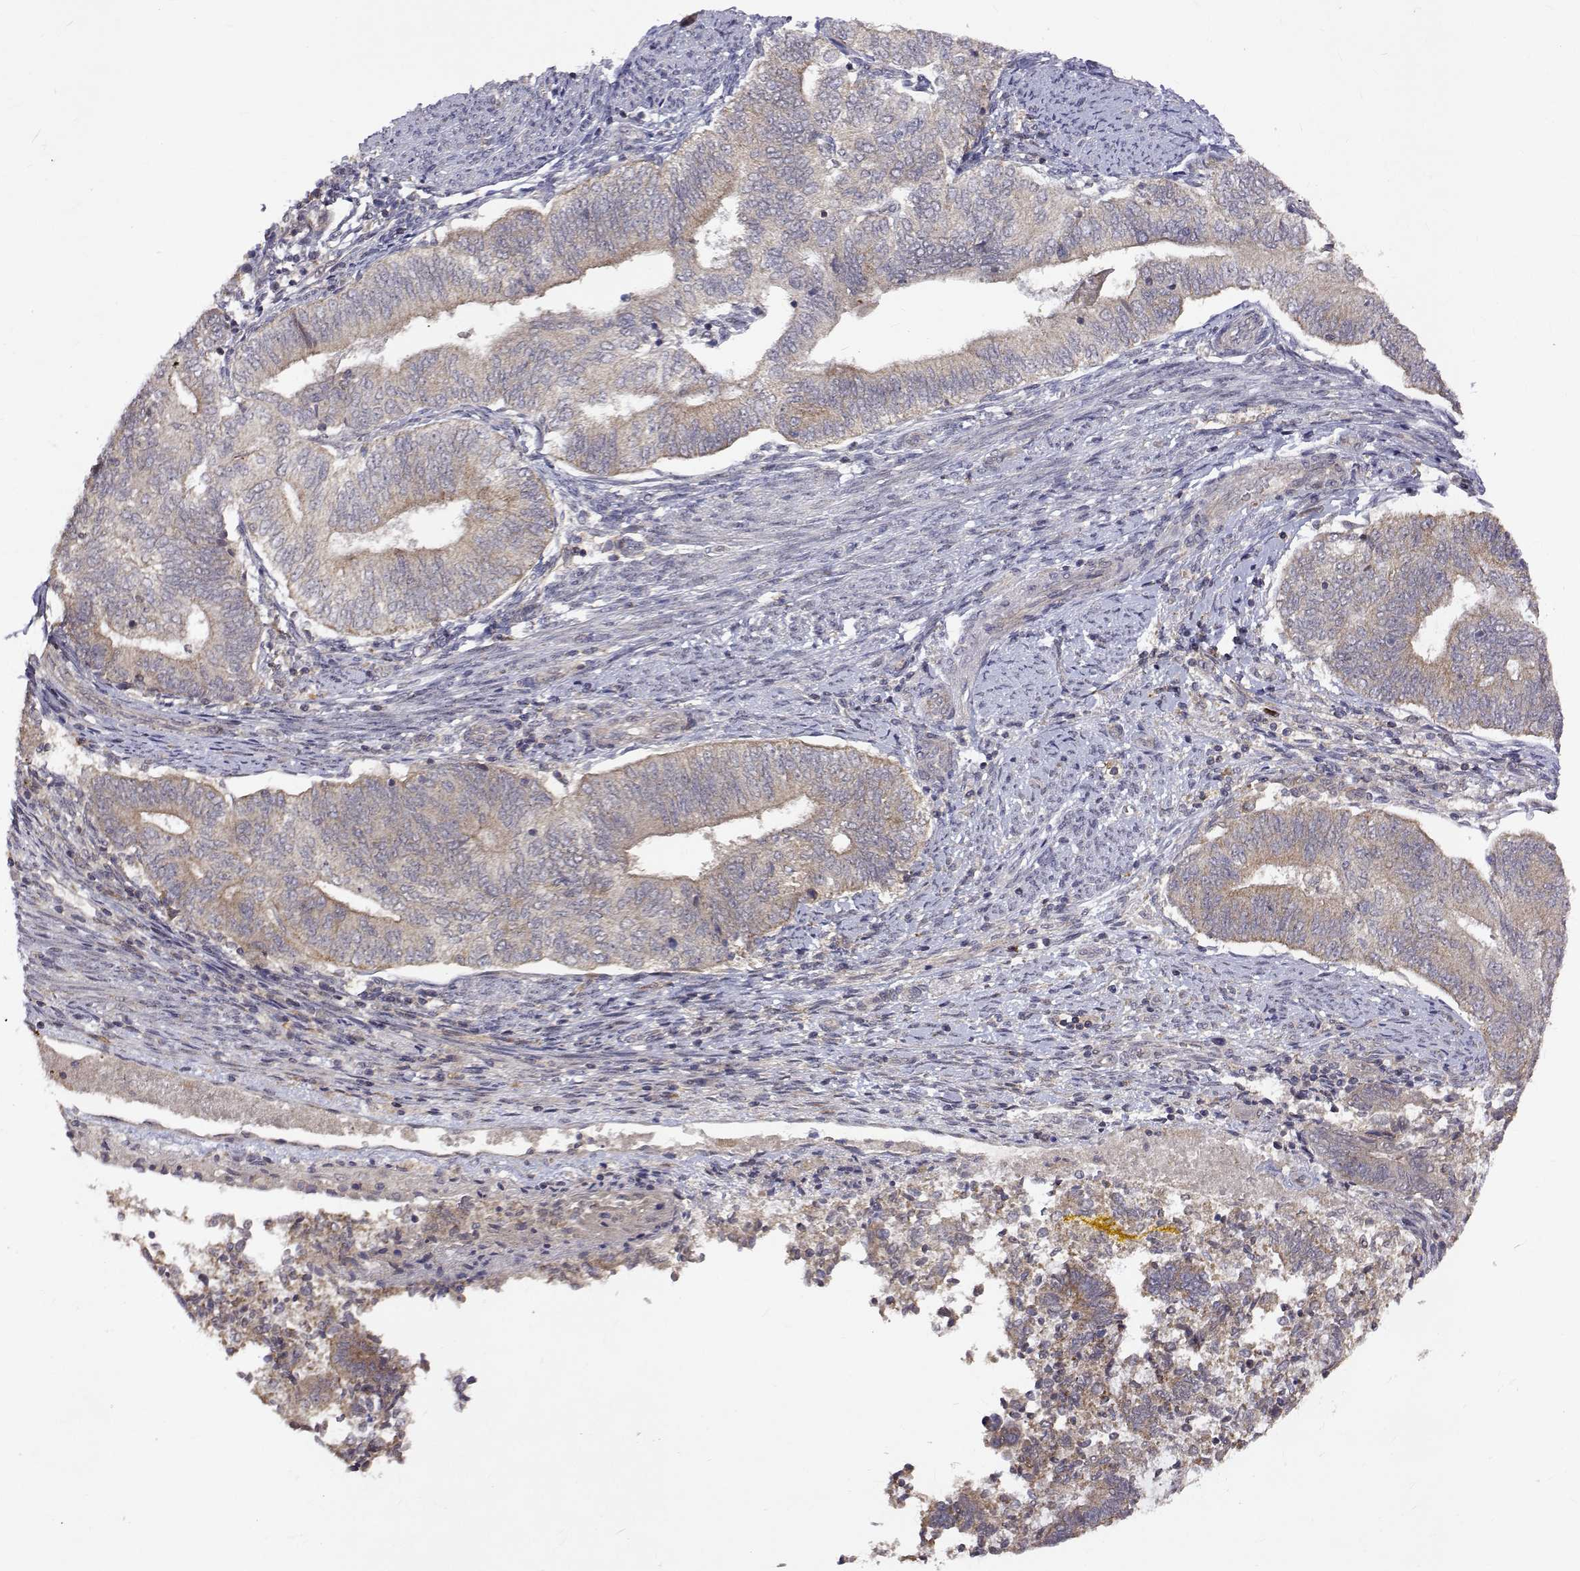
{"staining": {"intensity": "weak", "quantity": "25%-75%", "location": "cytoplasmic/membranous"}, "tissue": "endometrial cancer", "cell_type": "Tumor cells", "image_type": "cancer", "snomed": [{"axis": "morphology", "description": "Adenocarcinoma, NOS"}, {"axis": "topography", "description": "Endometrium"}], "caption": "This is an image of IHC staining of endometrial cancer (adenocarcinoma), which shows weak positivity in the cytoplasmic/membranous of tumor cells.", "gene": "ALKBH8", "patient": {"sex": "female", "age": 65}}